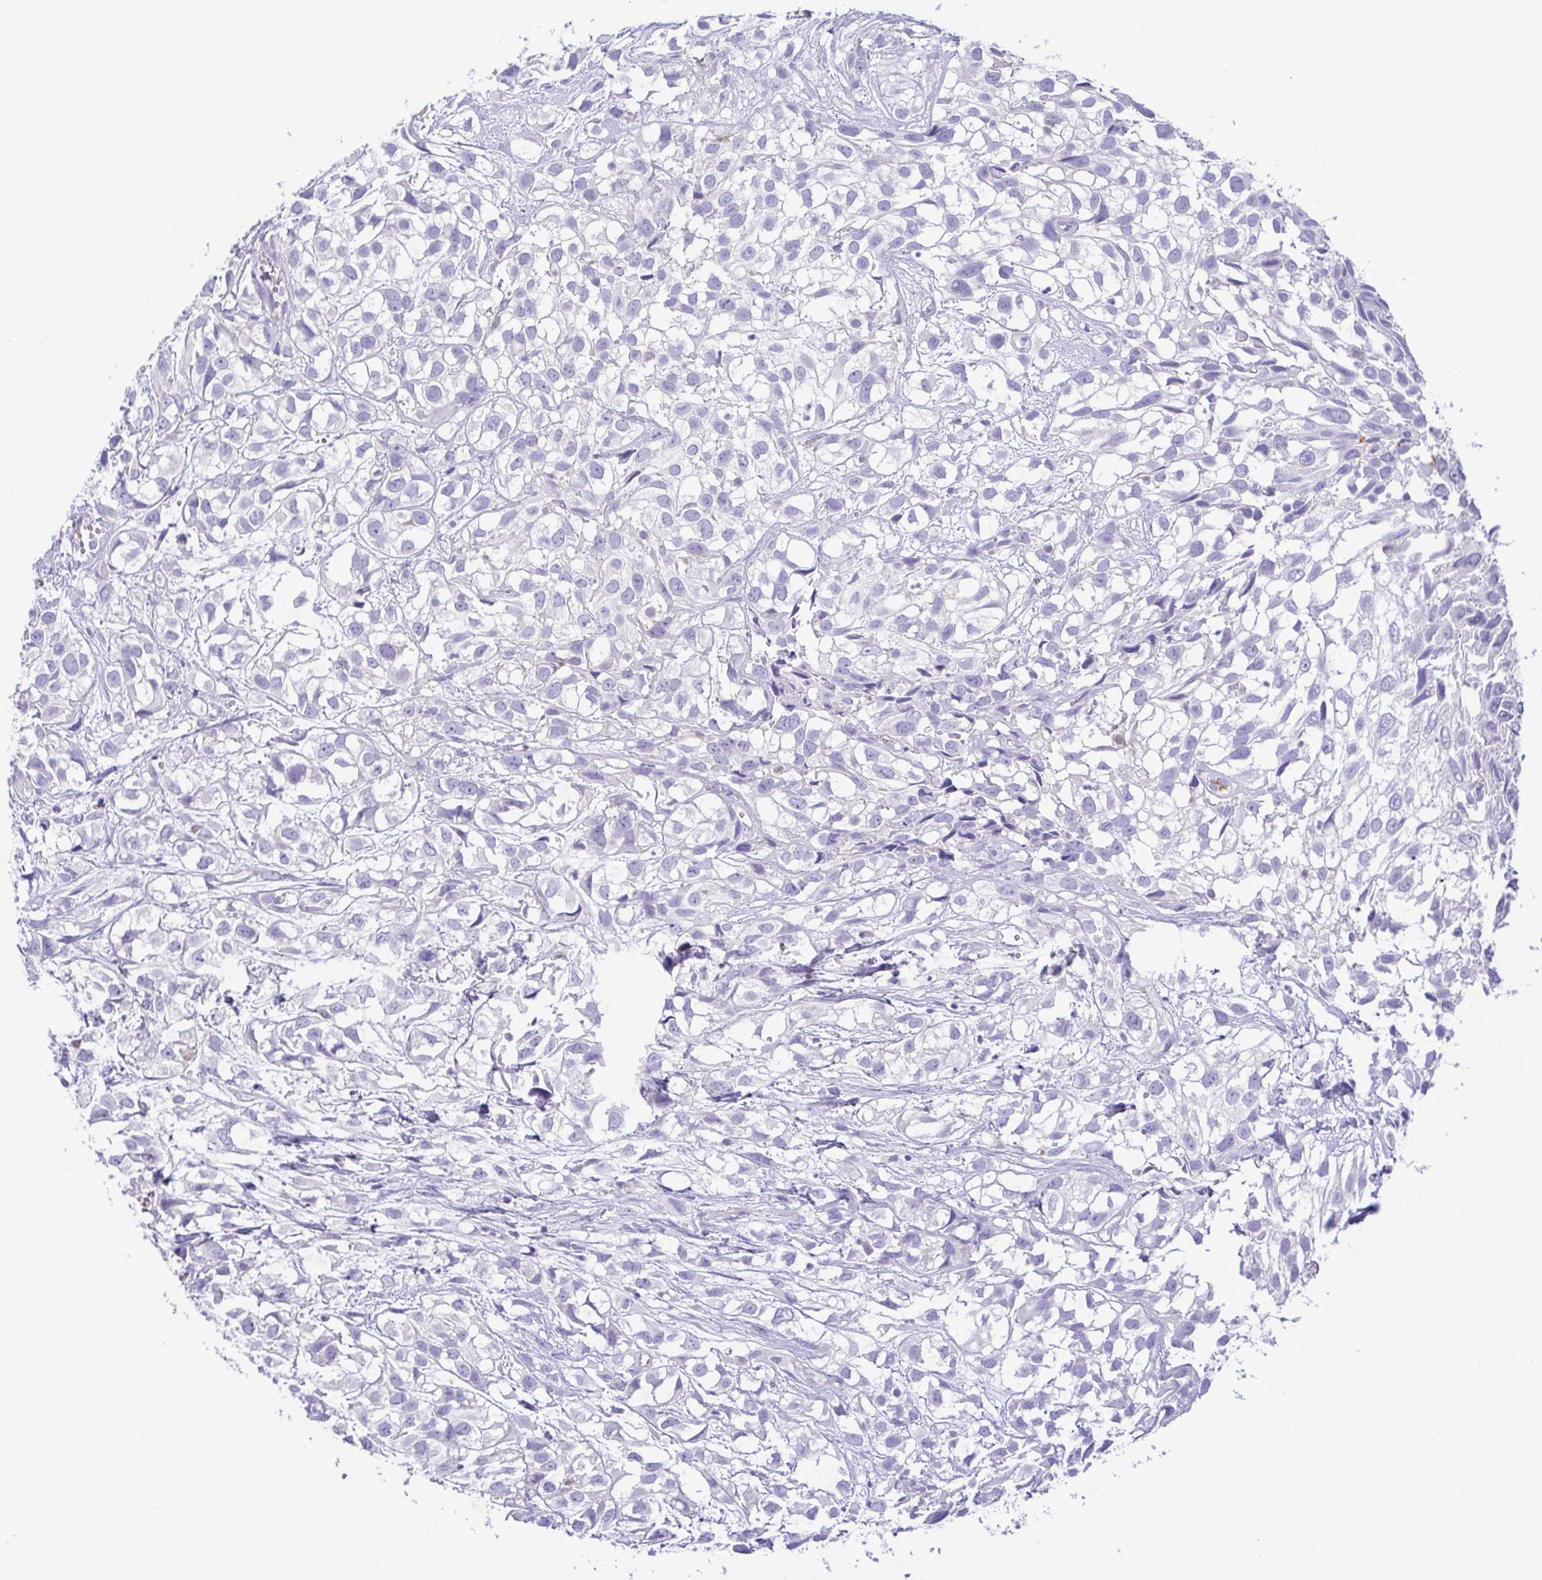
{"staining": {"intensity": "negative", "quantity": "none", "location": "none"}, "tissue": "urothelial cancer", "cell_type": "Tumor cells", "image_type": "cancer", "snomed": [{"axis": "morphology", "description": "Urothelial carcinoma, High grade"}, {"axis": "topography", "description": "Urinary bladder"}], "caption": "High magnification brightfield microscopy of urothelial cancer stained with DAB (3,3'-diaminobenzidine) (brown) and counterstained with hematoxylin (blue): tumor cells show no significant expression. The staining was performed using DAB (3,3'-diaminobenzidine) to visualize the protein expression in brown, while the nuclei were stained in blue with hematoxylin (Magnification: 20x).", "gene": "EPB42", "patient": {"sex": "male", "age": 56}}